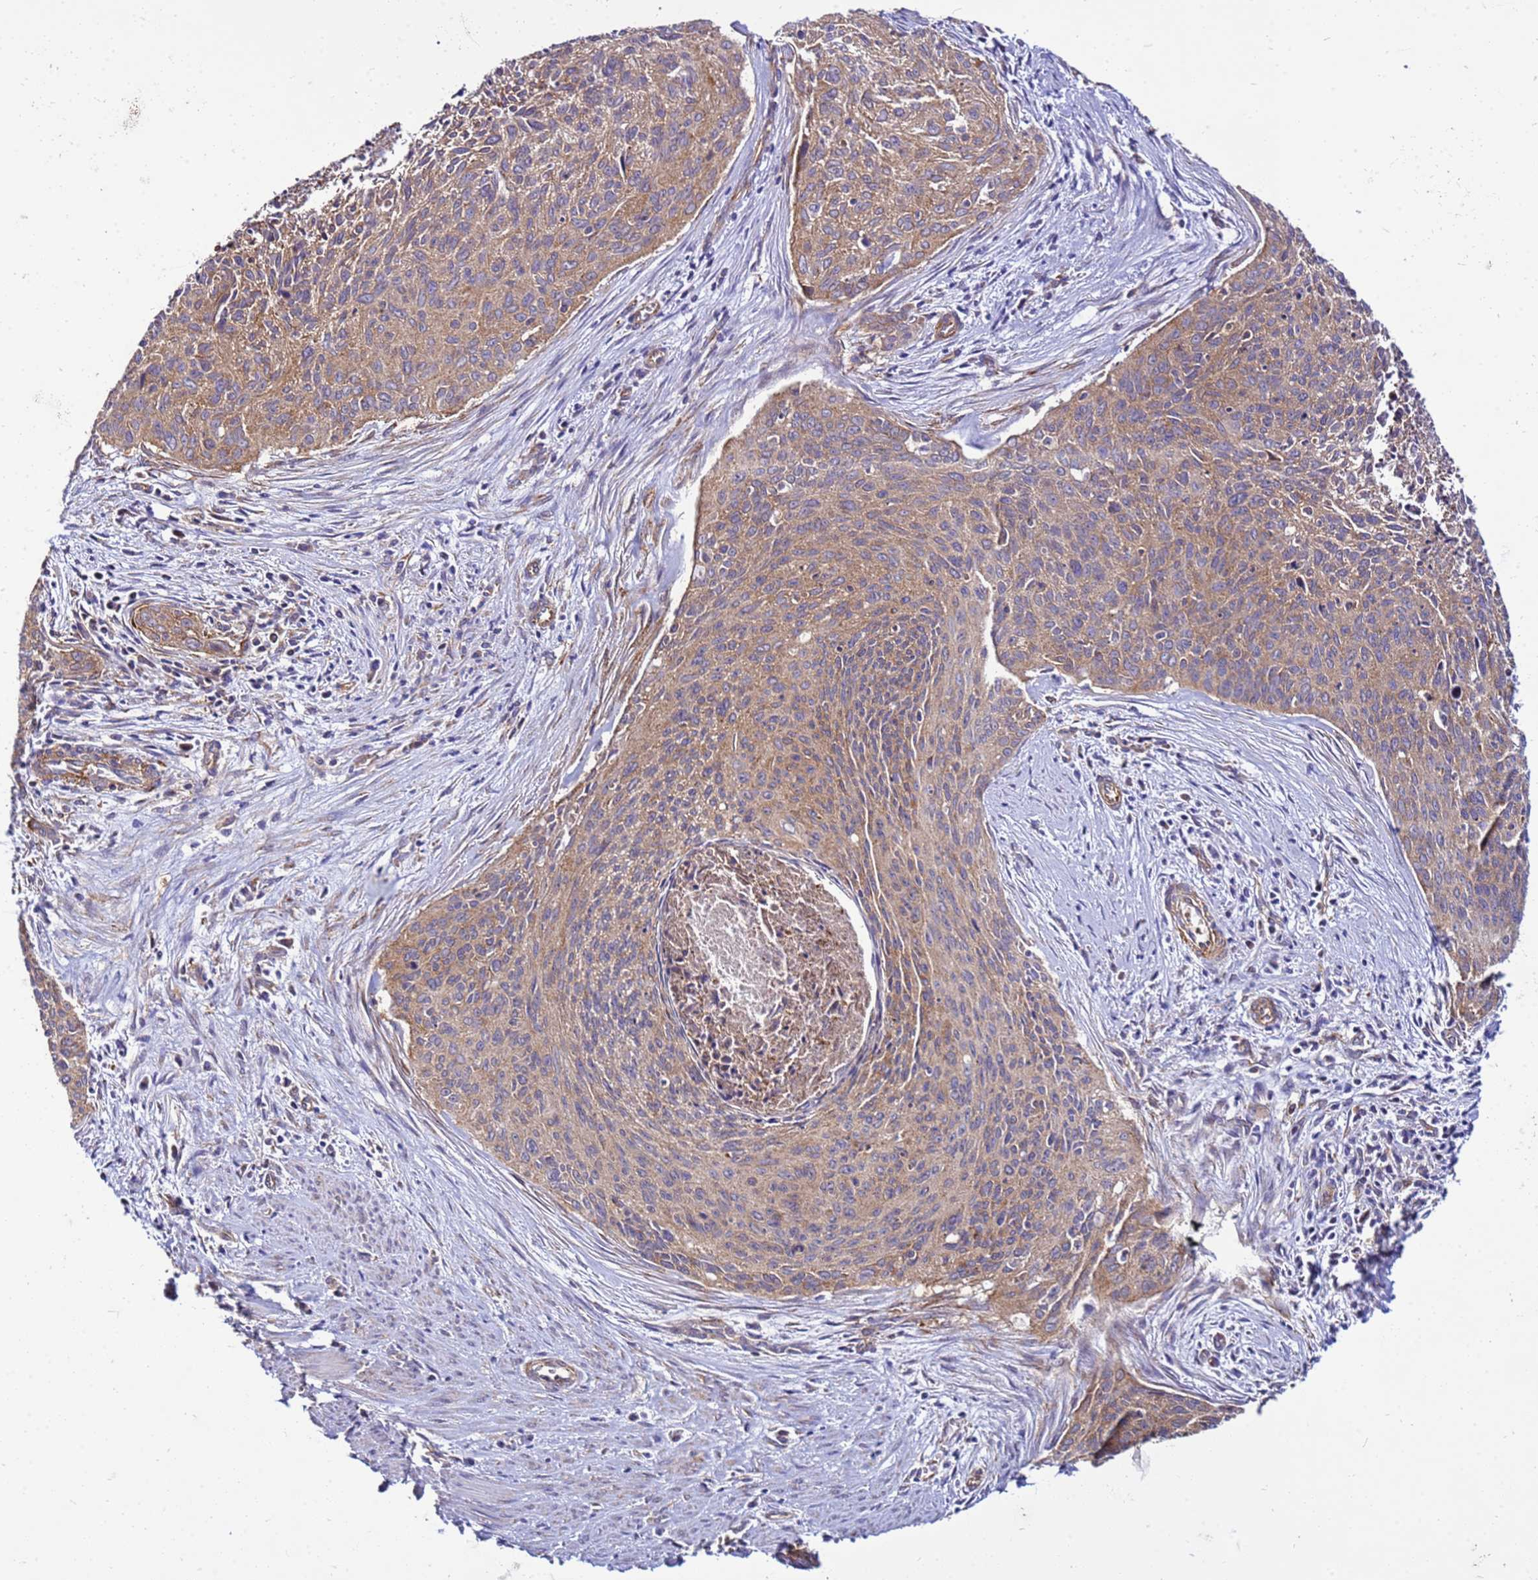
{"staining": {"intensity": "moderate", "quantity": ">75%", "location": "cytoplasmic/membranous"}, "tissue": "cervical cancer", "cell_type": "Tumor cells", "image_type": "cancer", "snomed": [{"axis": "morphology", "description": "Squamous cell carcinoma, NOS"}, {"axis": "topography", "description": "Cervix"}], "caption": "Moderate cytoplasmic/membranous protein staining is appreciated in approximately >75% of tumor cells in squamous cell carcinoma (cervical).", "gene": "PKD1", "patient": {"sex": "female", "age": 55}}